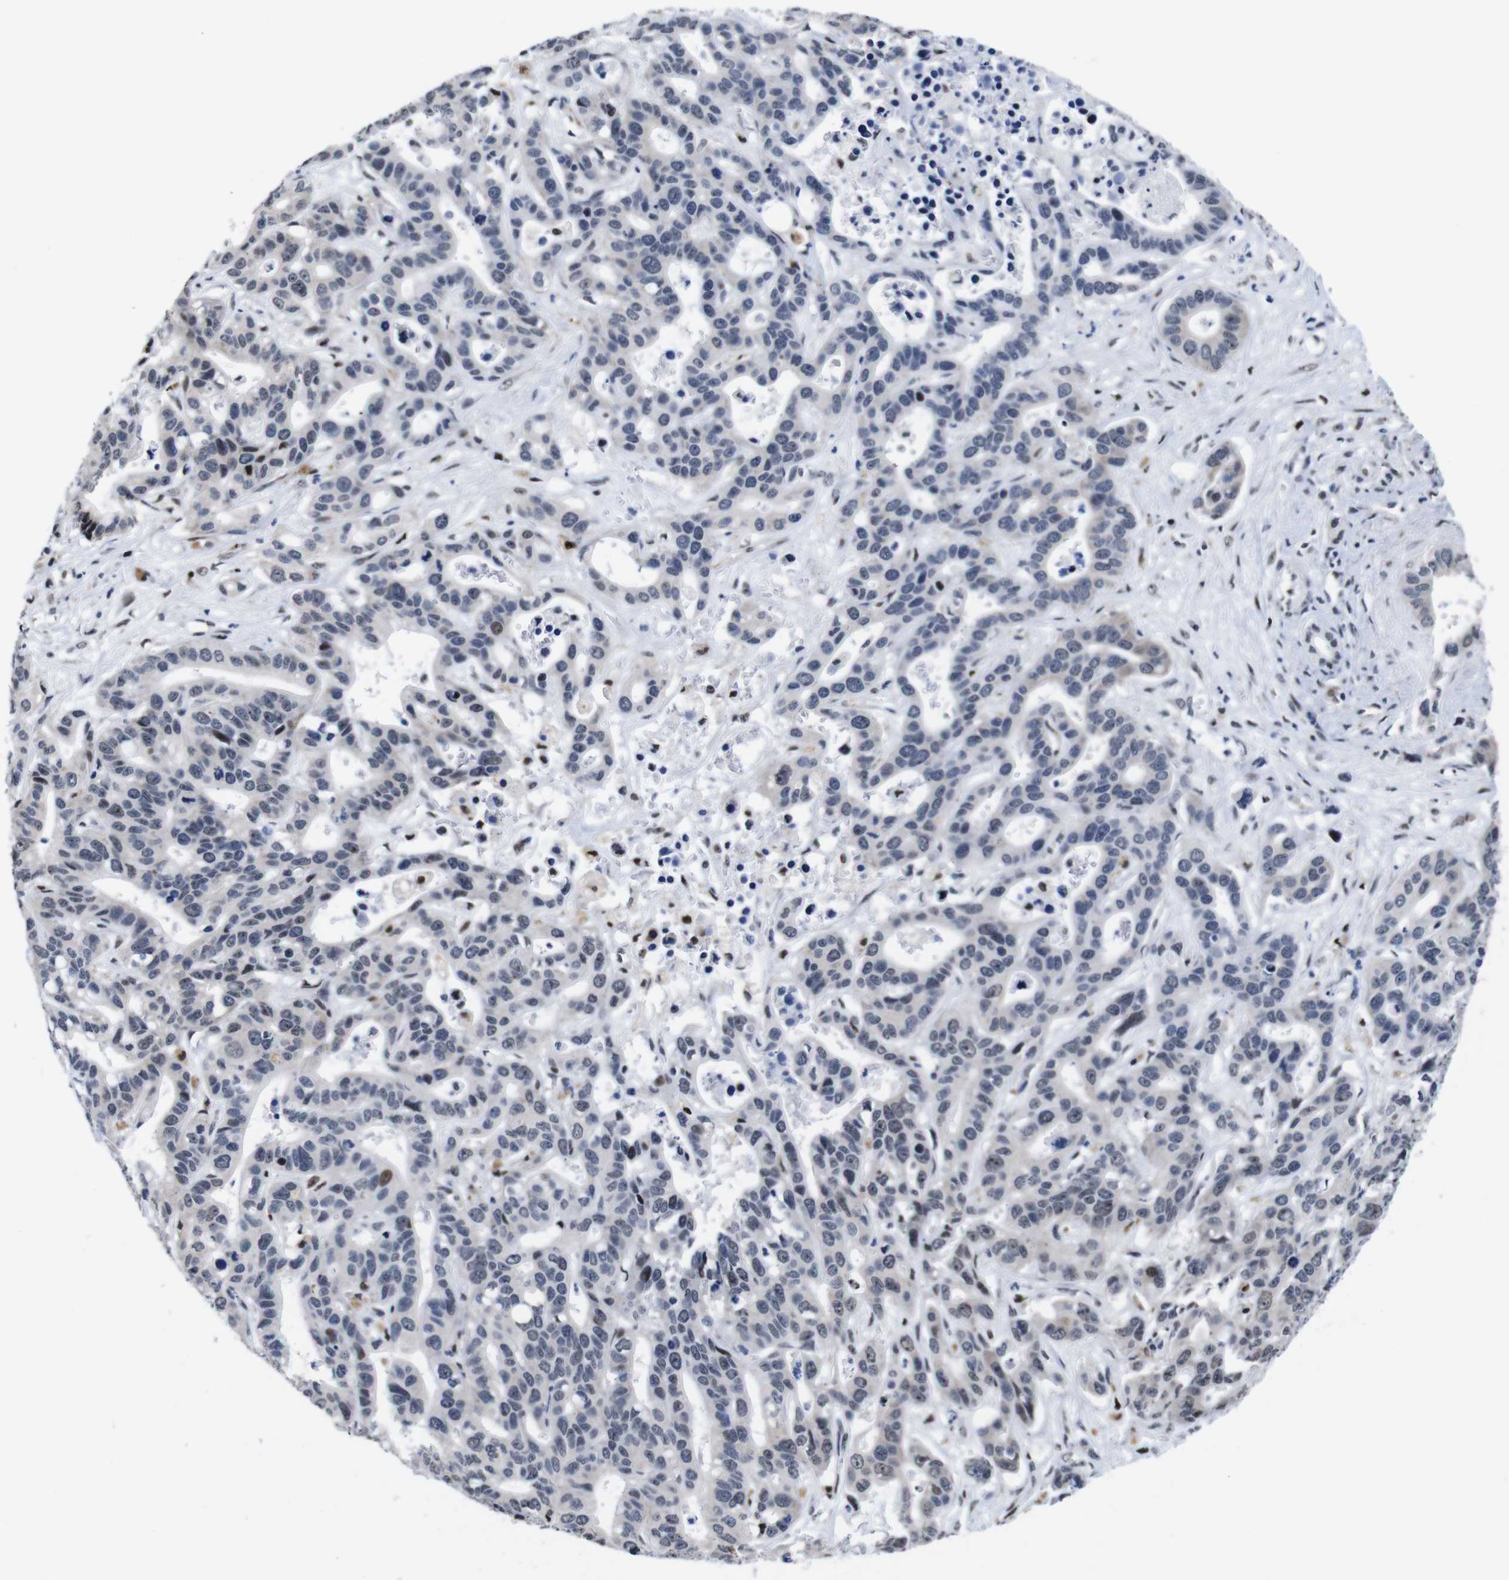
{"staining": {"intensity": "negative", "quantity": "none", "location": "none"}, "tissue": "liver cancer", "cell_type": "Tumor cells", "image_type": "cancer", "snomed": [{"axis": "morphology", "description": "Cholangiocarcinoma"}, {"axis": "topography", "description": "Liver"}], "caption": "Immunohistochemistry histopathology image of neoplastic tissue: human liver cholangiocarcinoma stained with DAB (3,3'-diaminobenzidine) shows no significant protein staining in tumor cells.", "gene": "GATA6", "patient": {"sex": "female", "age": 65}}